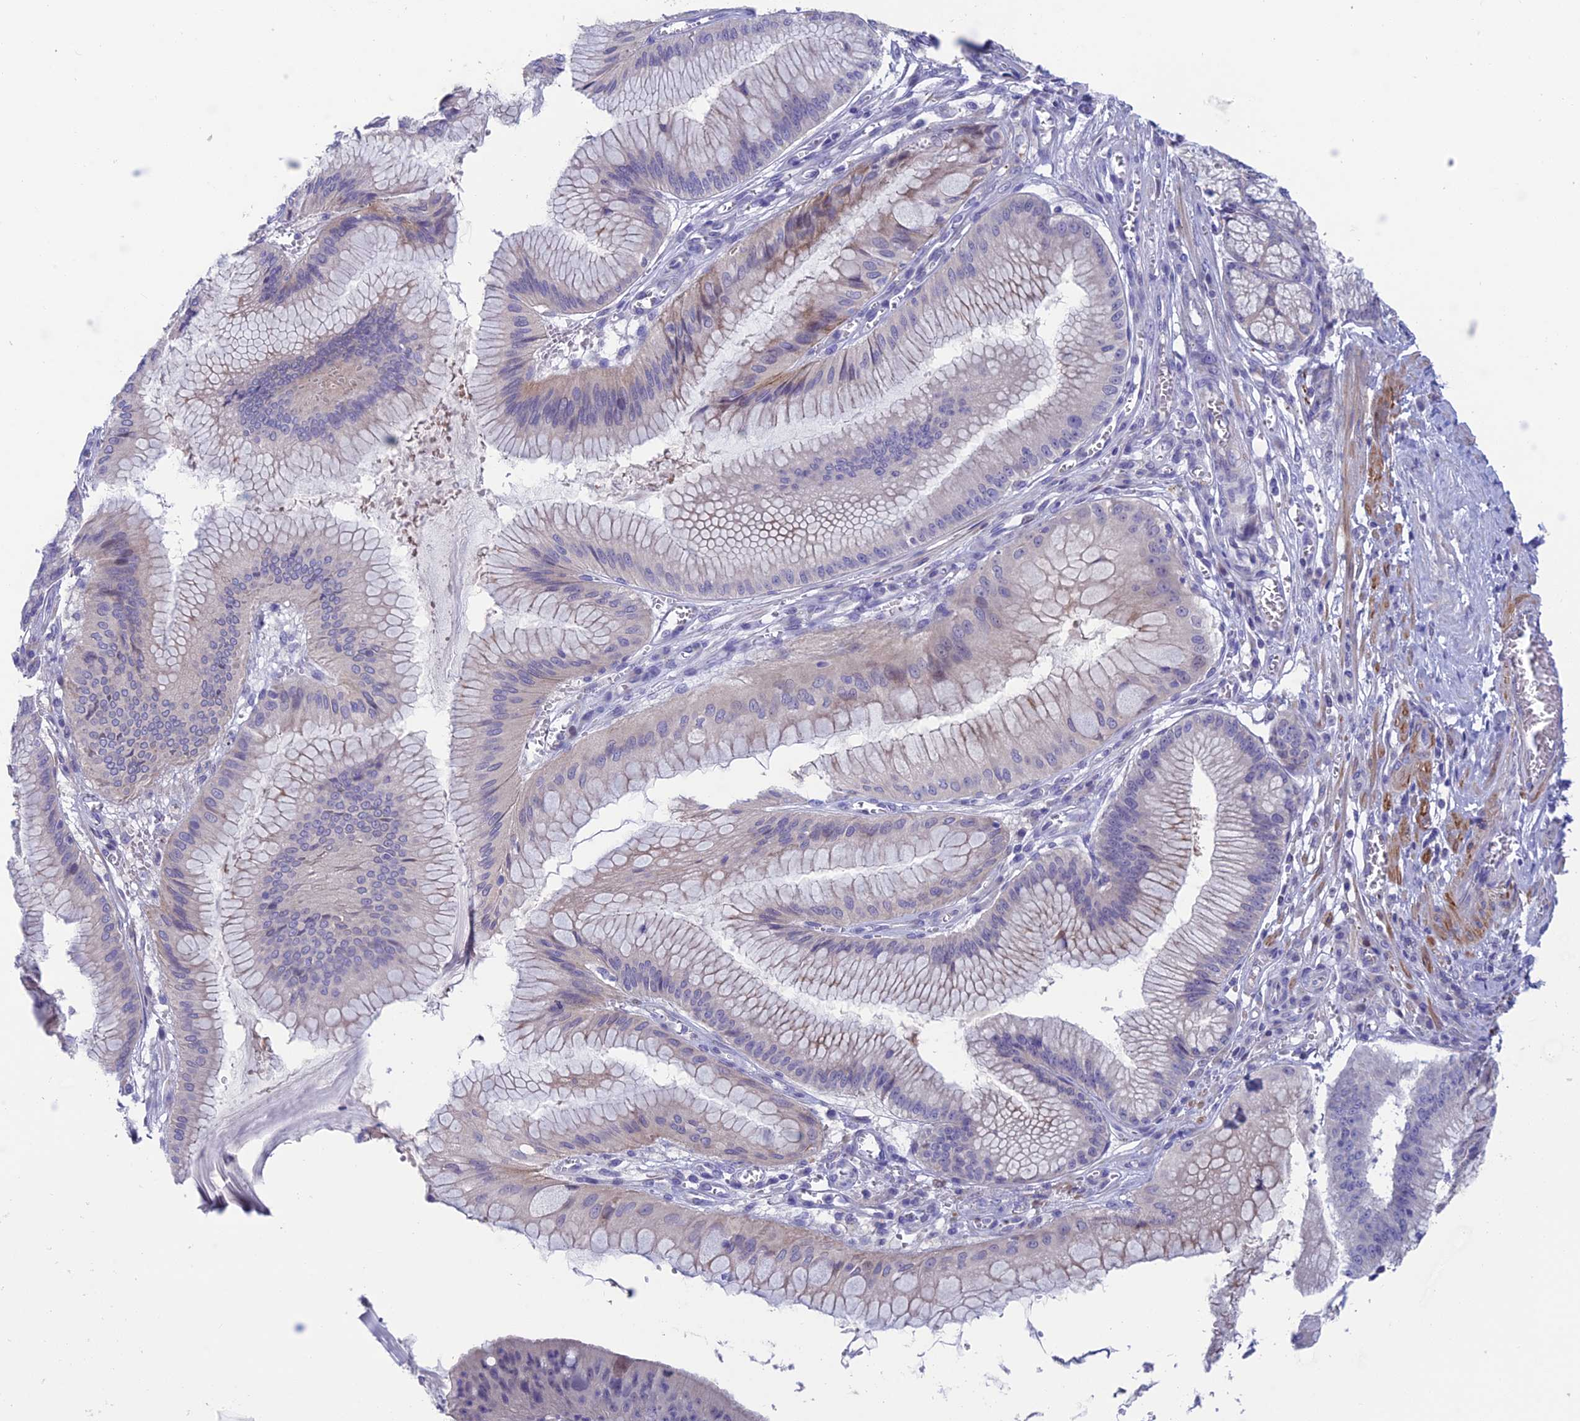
{"staining": {"intensity": "weak", "quantity": "<25%", "location": "cytoplasmic/membranous"}, "tissue": "stomach cancer", "cell_type": "Tumor cells", "image_type": "cancer", "snomed": [{"axis": "morphology", "description": "Adenocarcinoma, NOS"}, {"axis": "topography", "description": "Stomach"}], "caption": "The micrograph reveals no significant staining in tumor cells of stomach adenocarcinoma.", "gene": "XPO7", "patient": {"sex": "male", "age": 59}}